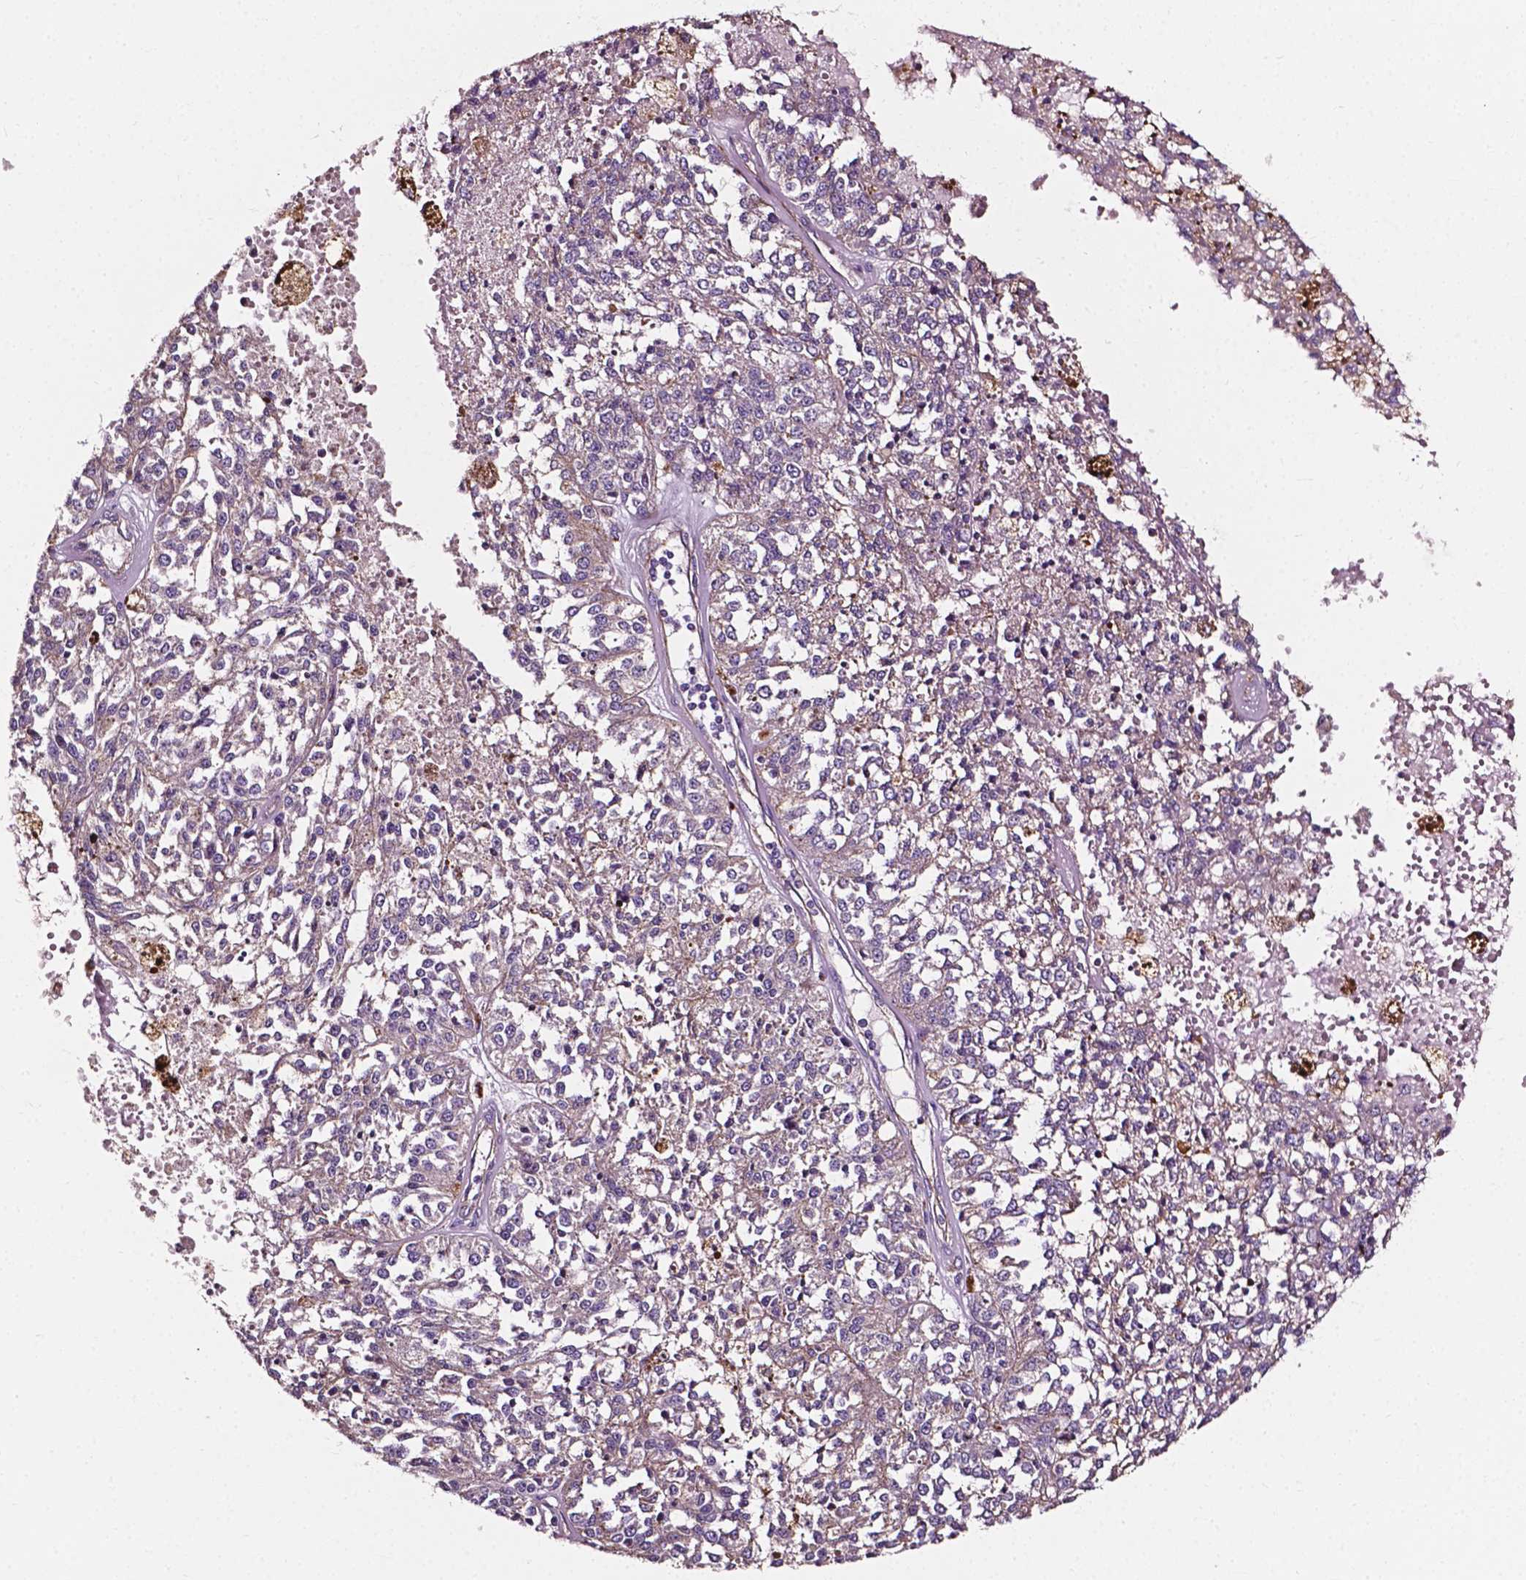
{"staining": {"intensity": "negative", "quantity": "none", "location": "none"}, "tissue": "melanoma", "cell_type": "Tumor cells", "image_type": "cancer", "snomed": [{"axis": "morphology", "description": "Malignant melanoma, Metastatic site"}, {"axis": "topography", "description": "Lymph node"}], "caption": "This photomicrograph is of malignant melanoma (metastatic site) stained with immunohistochemistry (IHC) to label a protein in brown with the nuclei are counter-stained blue. There is no expression in tumor cells.", "gene": "ATG16L1", "patient": {"sex": "female", "age": 64}}